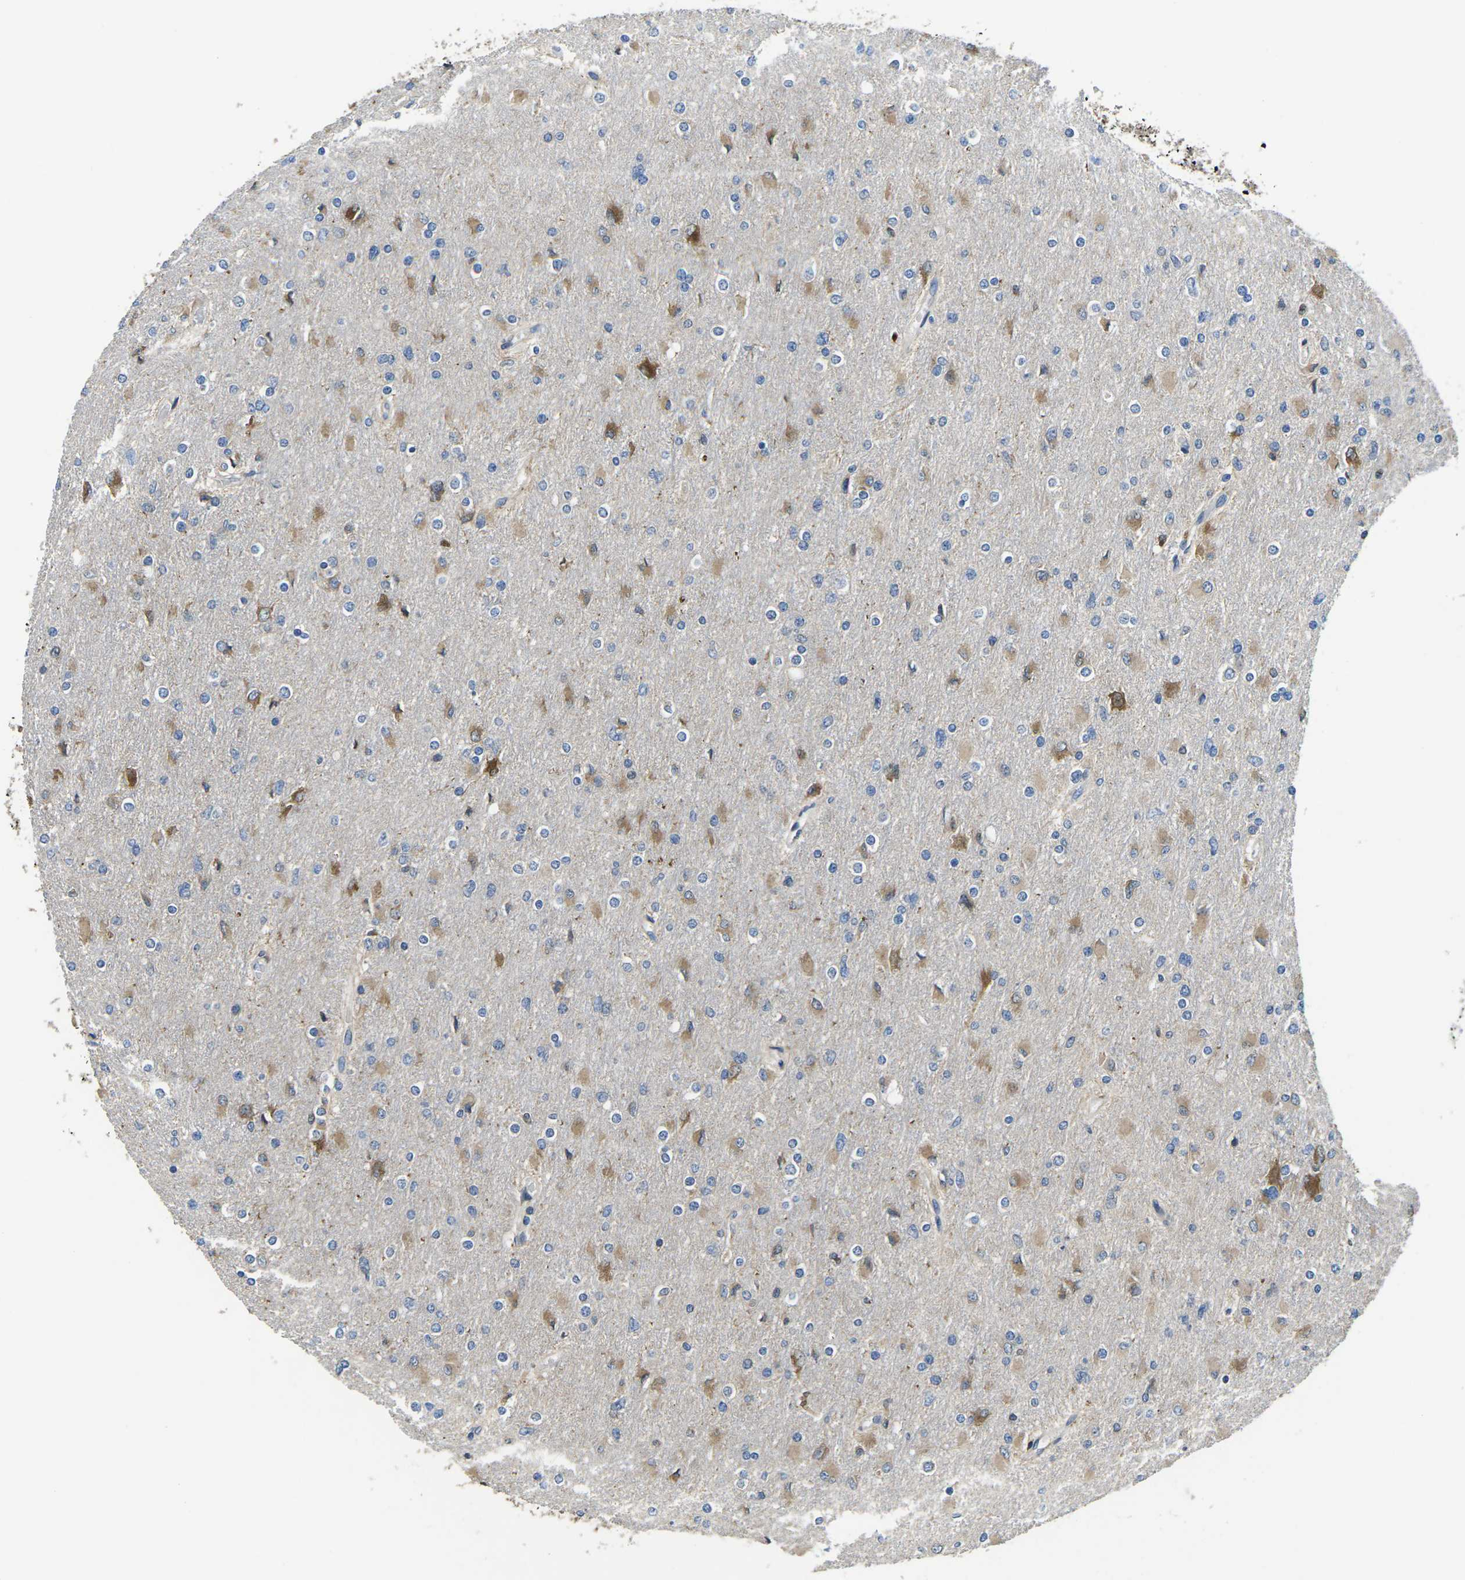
{"staining": {"intensity": "moderate", "quantity": "25%-75%", "location": "cytoplasmic/membranous"}, "tissue": "glioma", "cell_type": "Tumor cells", "image_type": "cancer", "snomed": [{"axis": "morphology", "description": "Glioma, malignant, High grade"}, {"axis": "topography", "description": "Cerebral cortex"}], "caption": "IHC (DAB) staining of high-grade glioma (malignant) demonstrates moderate cytoplasmic/membranous protein staining in approximately 25%-75% of tumor cells. (DAB = brown stain, brightfield microscopy at high magnification).", "gene": "PDZD8", "patient": {"sex": "female", "age": 36}}